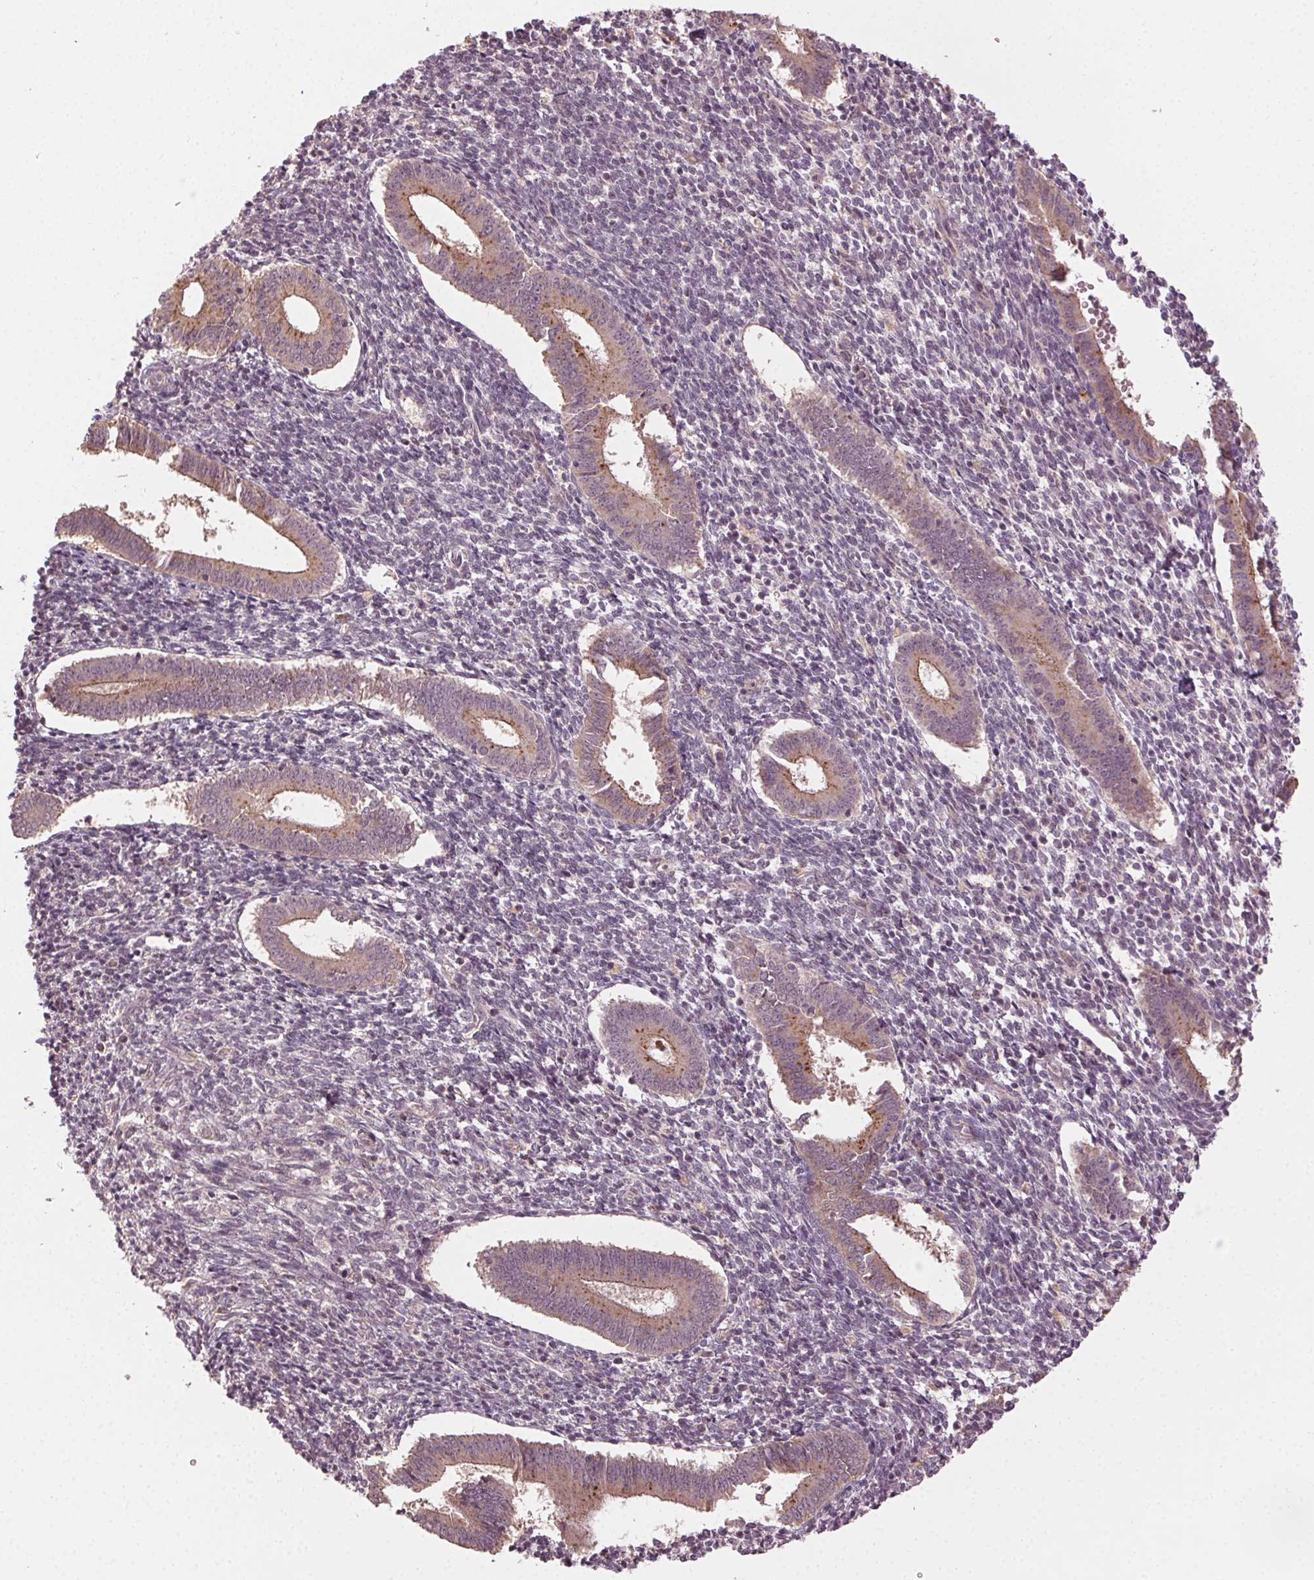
{"staining": {"intensity": "weak", "quantity": "25%-75%", "location": "cytoplasmic/membranous"}, "tissue": "endometrium", "cell_type": "Cells in endometrial stroma", "image_type": "normal", "snomed": [{"axis": "morphology", "description": "Normal tissue, NOS"}, {"axis": "topography", "description": "Endometrium"}], "caption": "IHC of benign endometrium reveals low levels of weak cytoplasmic/membranous staining in about 25%-75% of cells in endometrial stroma.", "gene": "ATP1B3", "patient": {"sex": "female", "age": 25}}